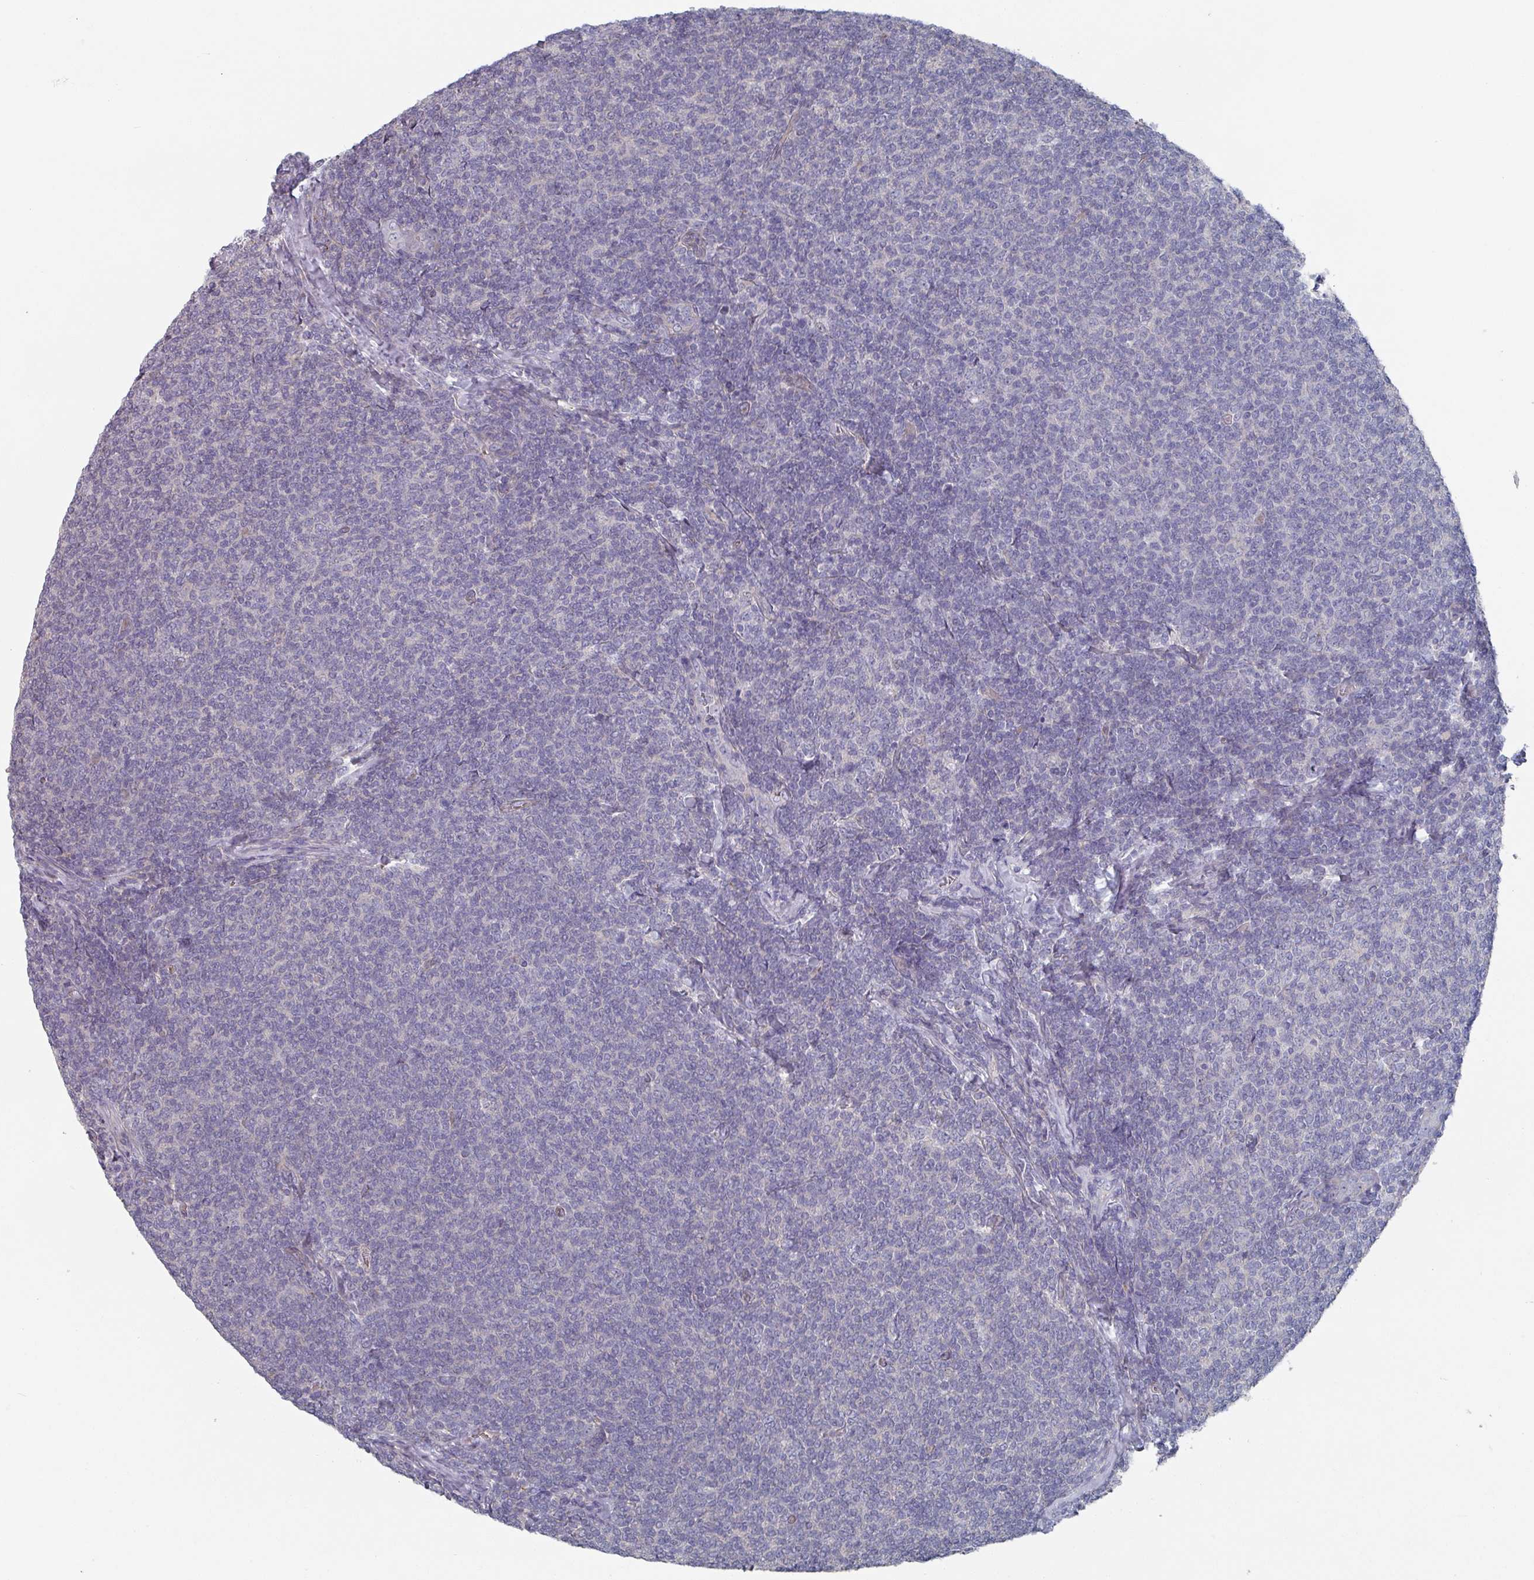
{"staining": {"intensity": "negative", "quantity": "none", "location": "none"}, "tissue": "lymphoma", "cell_type": "Tumor cells", "image_type": "cancer", "snomed": [{"axis": "morphology", "description": "Malignant lymphoma, non-Hodgkin's type, Low grade"}, {"axis": "topography", "description": "Lymph node"}], "caption": "Immunohistochemistry (IHC) of lymphoma exhibits no staining in tumor cells.", "gene": "EFL1", "patient": {"sex": "male", "age": 52}}